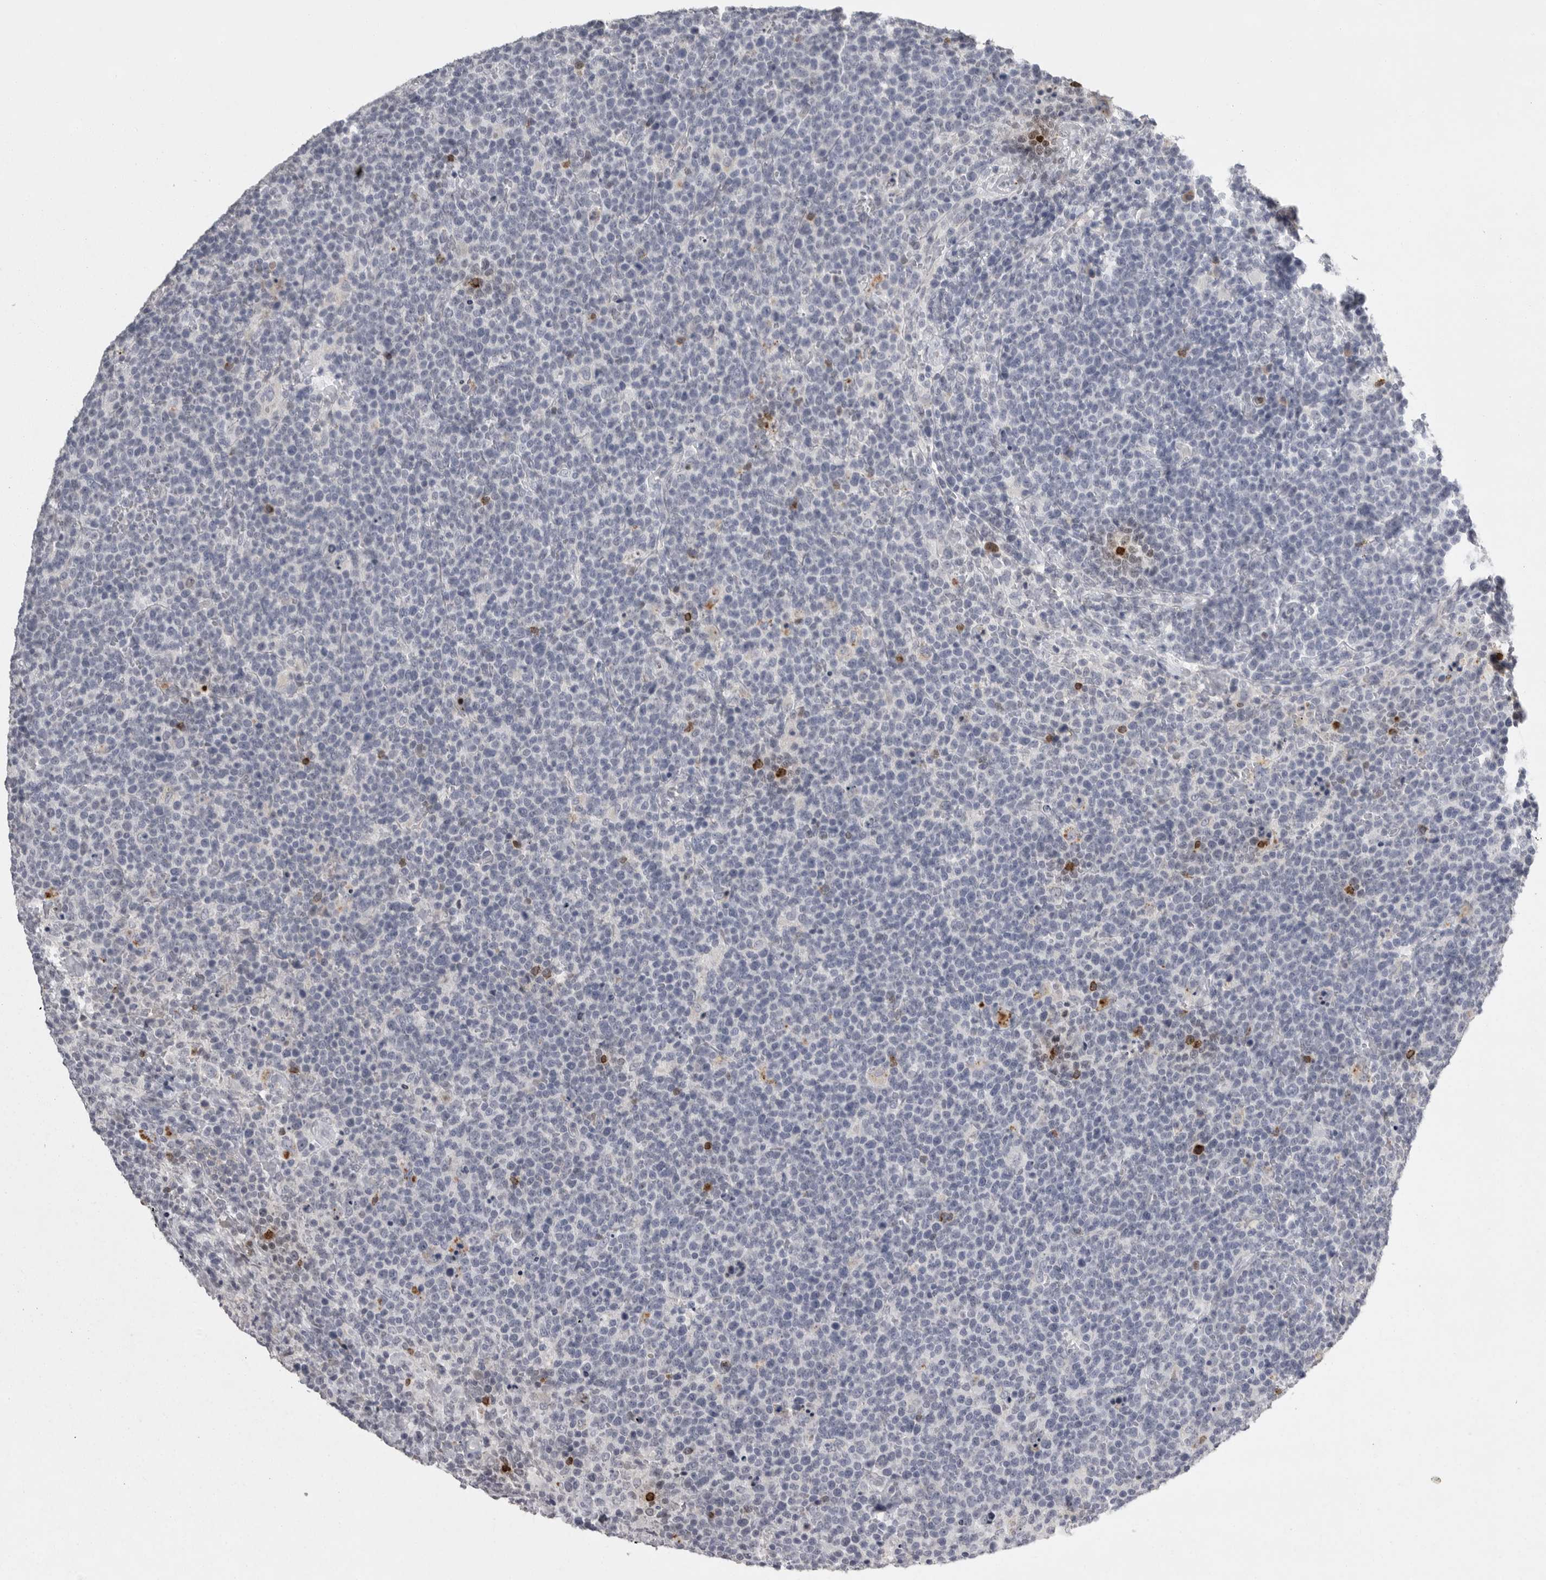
{"staining": {"intensity": "negative", "quantity": "none", "location": "none"}, "tissue": "lymphoma", "cell_type": "Tumor cells", "image_type": "cancer", "snomed": [{"axis": "morphology", "description": "Malignant lymphoma, non-Hodgkin's type, High grade"}, {"axis": "topography", "description": "Lymph node"}], "caption": "The image exhibits no staining of tumor cells in malignant lymphoma, non-Hodgkin's type (high-grade). The staining was performed using DAB (3,3'-diaminobenzidine) to visualize the protein expression in brown, while the nuclei were stained in blue with hematoxylin (Magnification: 20x).", "gene": "GNLY", "patient": {"sex": "male", "age": 61}}